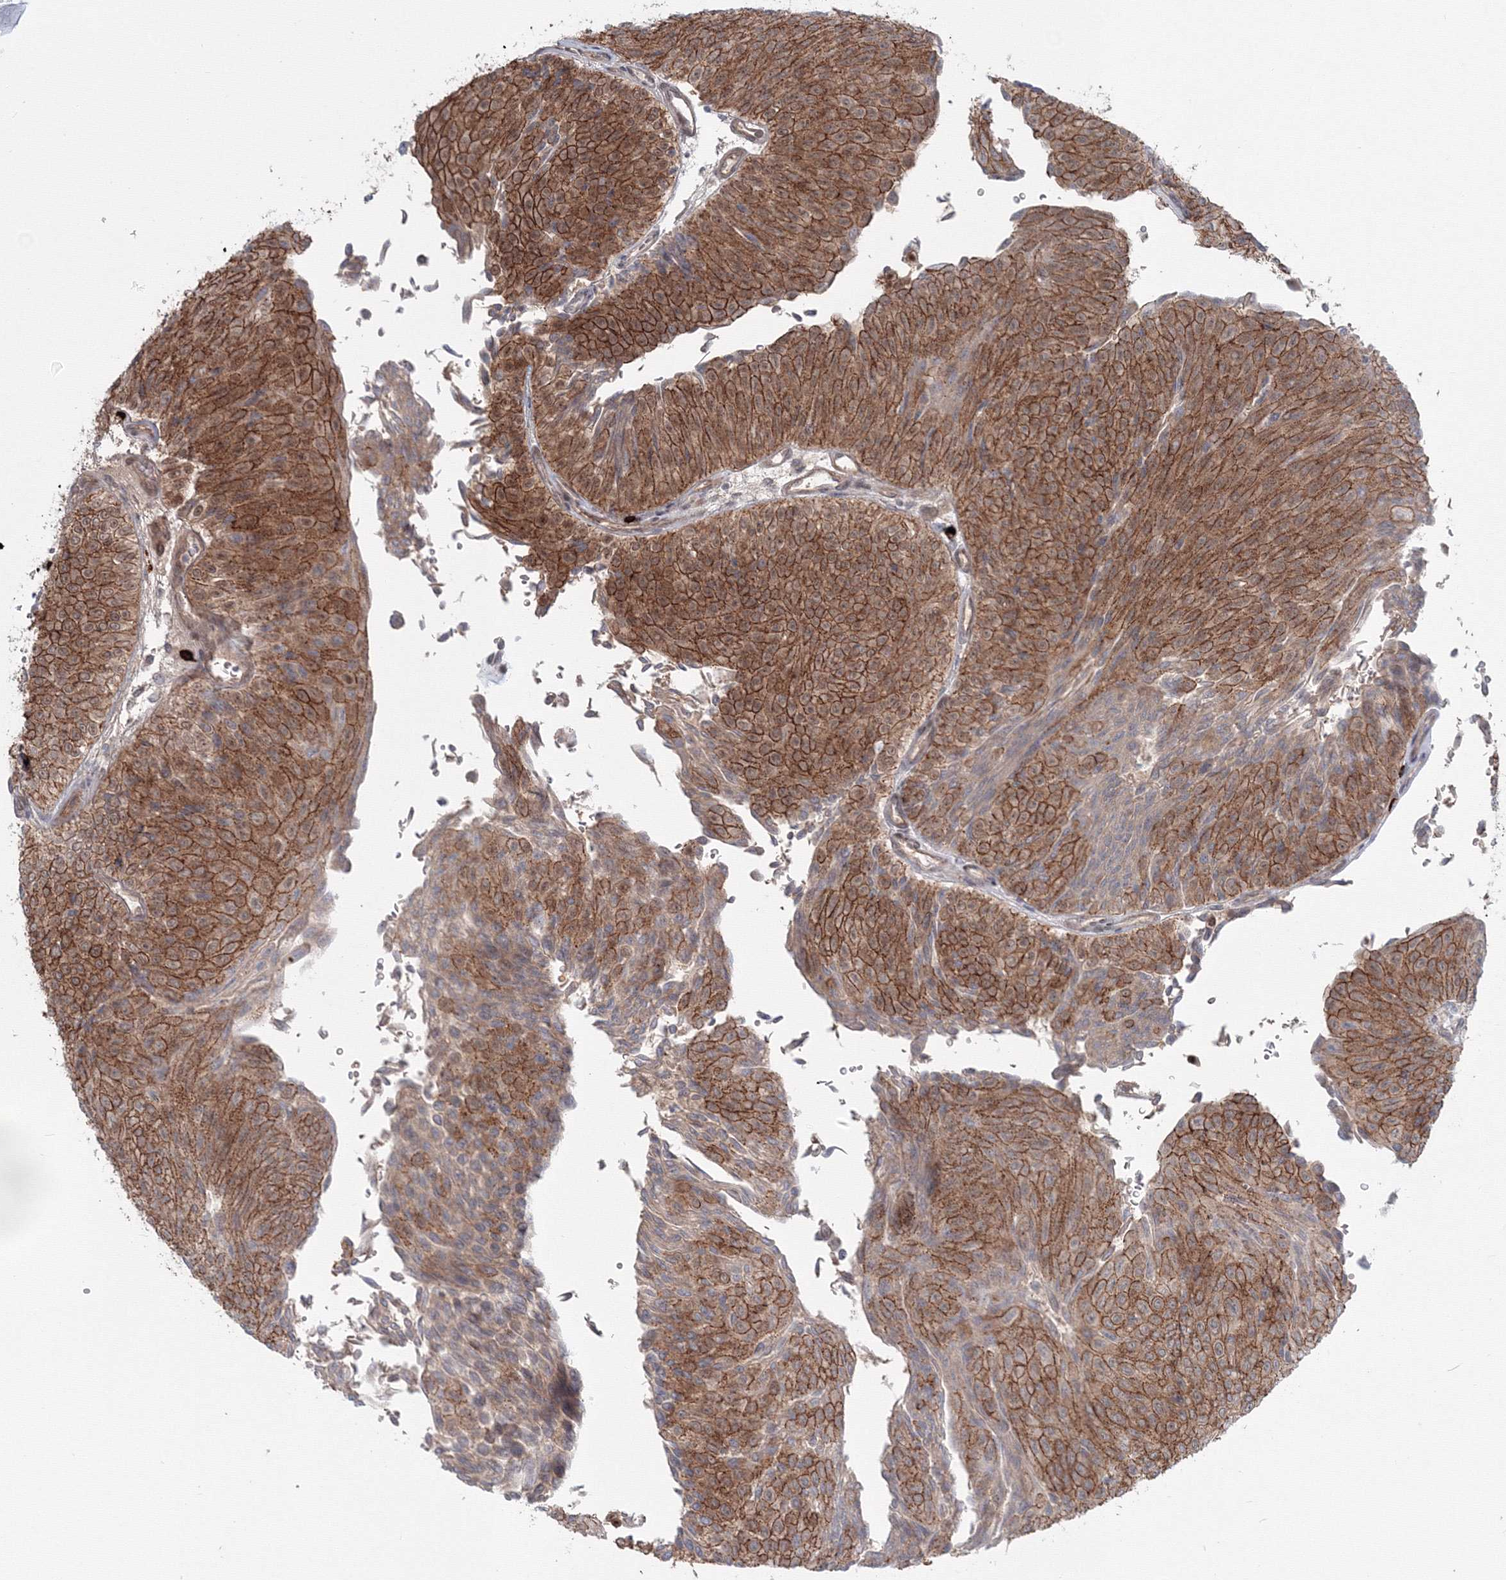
{"staining": {"intensity": "strong", "quantity": ">75%", "location": "cytoplasmic/membranous"}, "tissue": "urothelial cancer", "cell_type": "Tumor cells", "image_type": "cancer", "snomed": [{"axis": "morphology", "description": "Urothelial carcinoma, Low grade"}, {"axis": "topography", "description": "Urinary bladder"}], "caption": "Urothelial carcinoma (low-grade) stained with DAB (3,3'-diaminobenzidine) immunohistochemistry exhibits high levels of strong cytoplasmic/membranous positivity in approximately >75% of tumor cells. (Stains: DAB in brown, nuclei in blue, Microscopy: brightfield microscopy at high magnification).", "gene": "SH3PXD2A", "patient": {"sex": "male", "age": 78}}